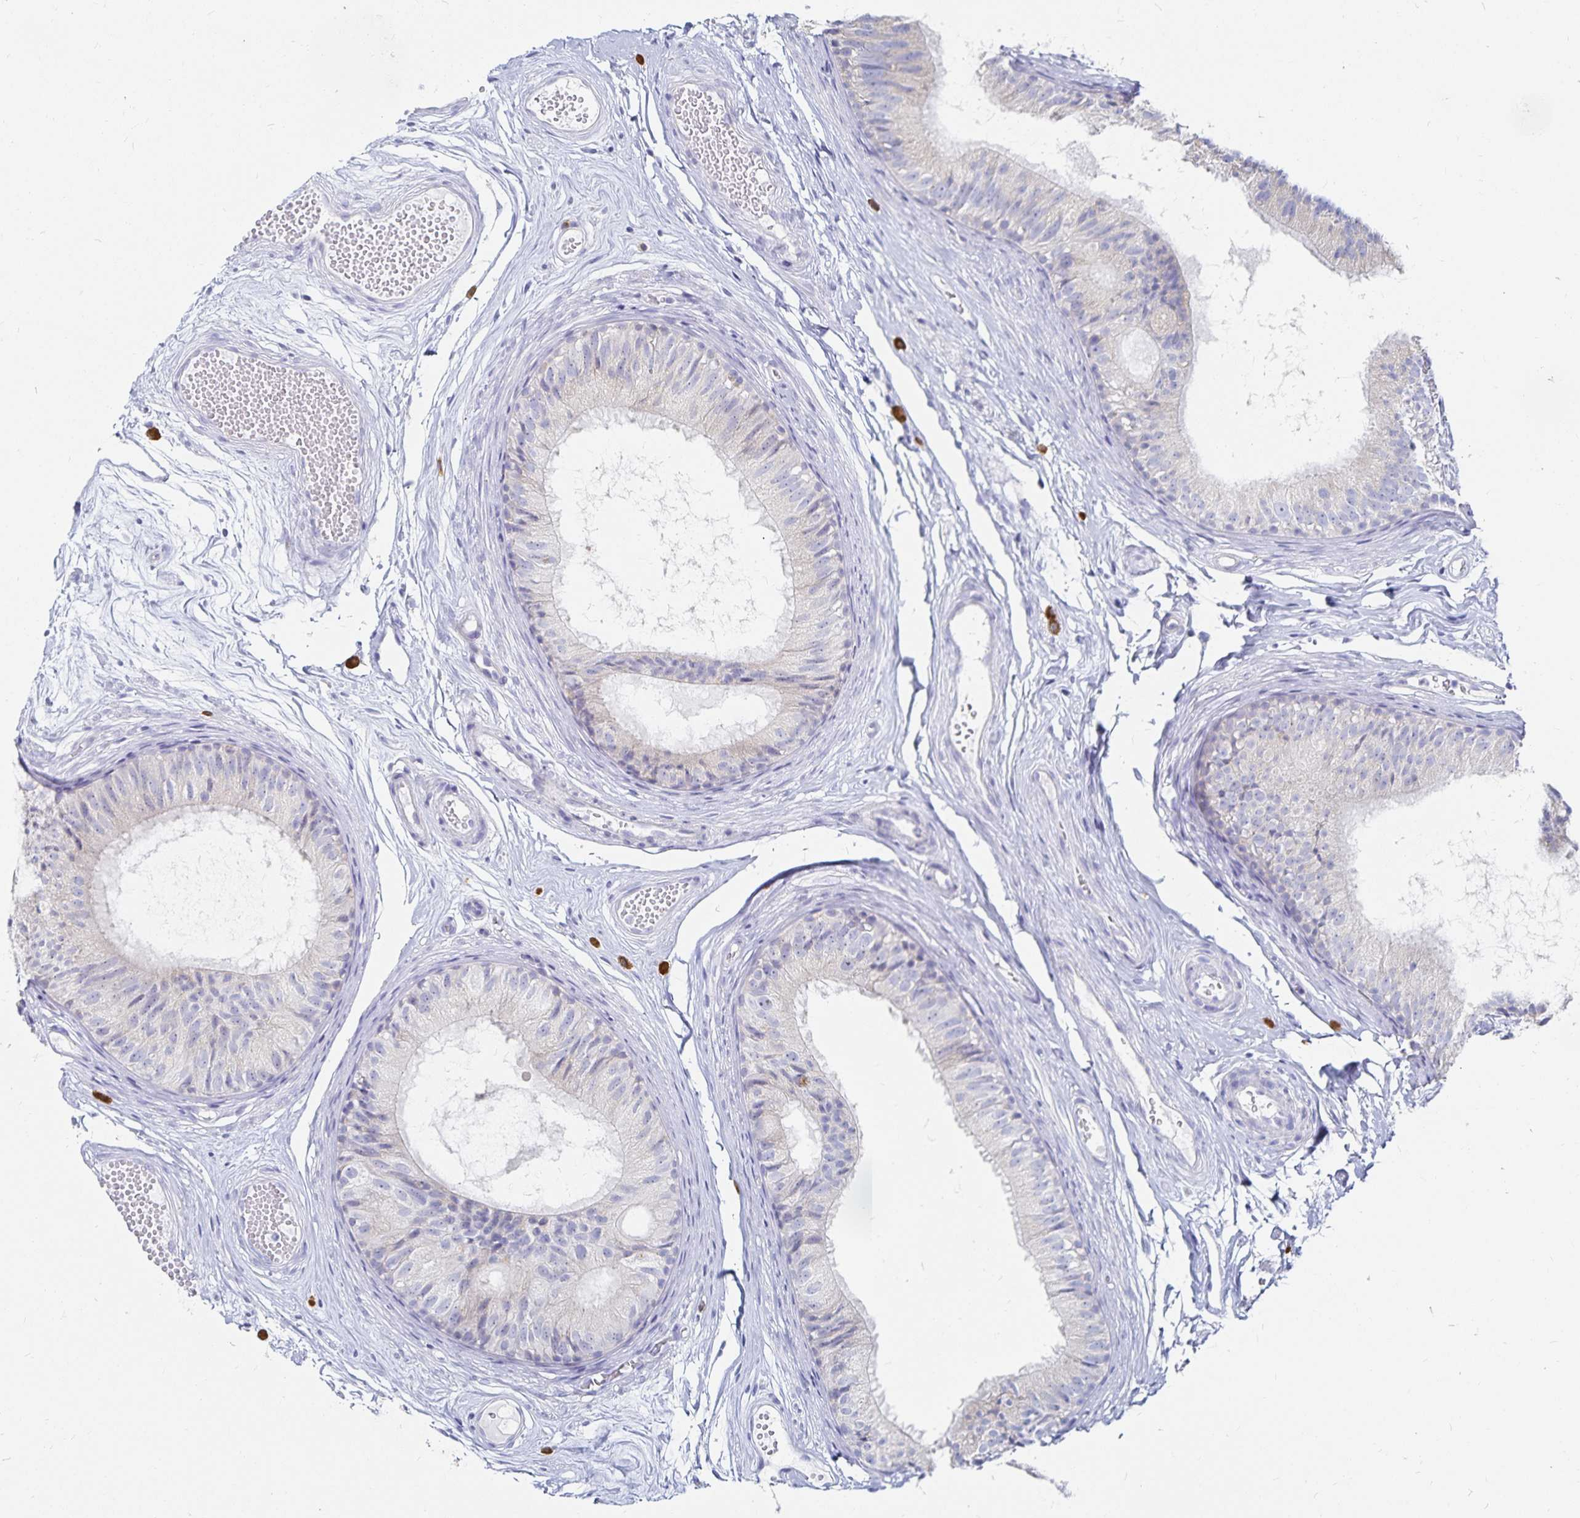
{"staining": {"intensity": "negative", "quantity": "none", "location": "none"}, "tissue": "epididymis", "cell_type": "Glandular cells", "image_type": "normal", "snomed": [{"axis": "morphology", "description": "Normal tissue, NOS"}, {"axis": "morphology", "description": "Seminoma, NOS"}, {"axis": "topography", "description": "Testis"}, {"axis": "topography", "description": "Epididymis"}], "caption": "Epididymis stained for a protein using IHC exhibits no expression glandular cells.", "gene": "TNIP1", "patient": {"sex": "male", "age": 34}}